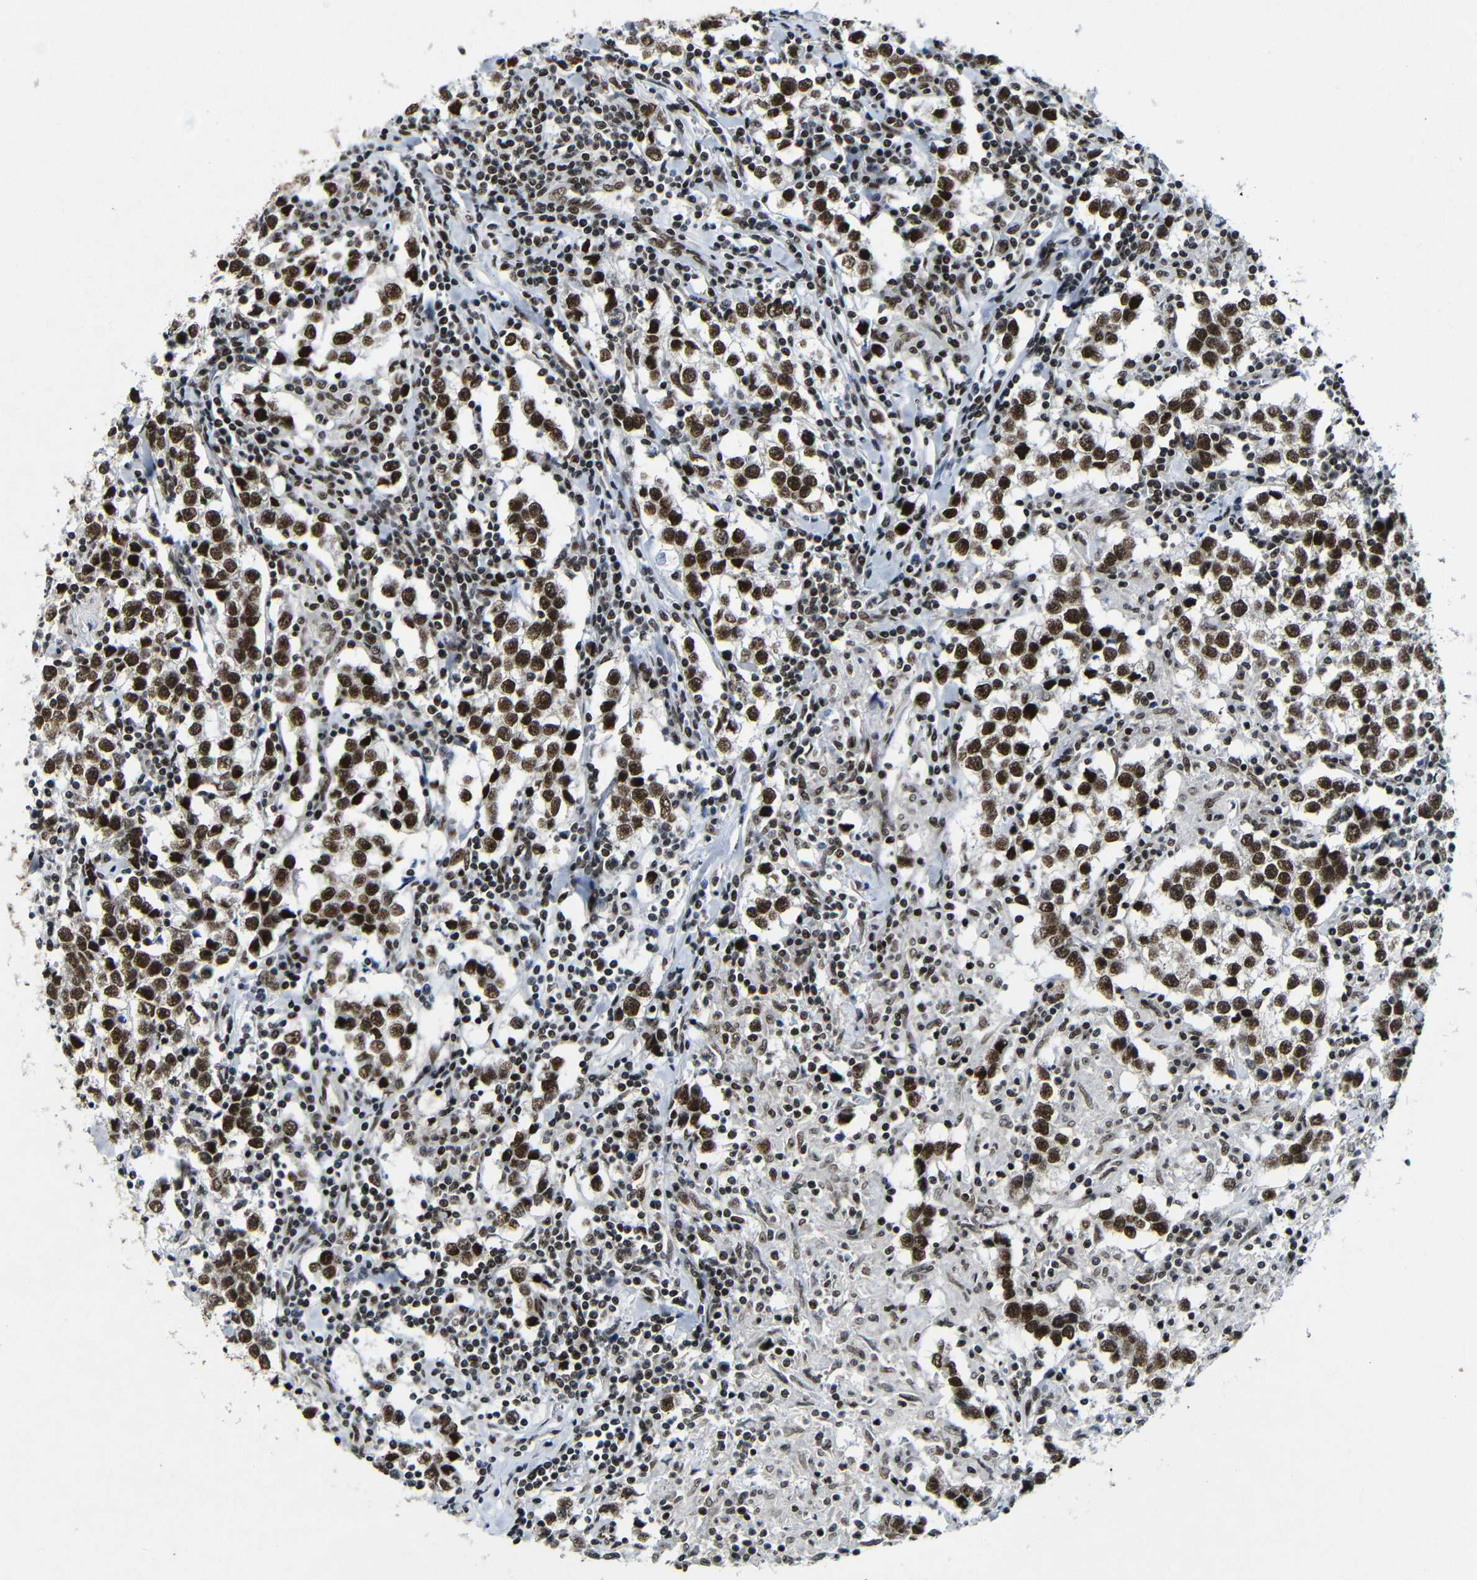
{"staining": {"intensity": "strong", "quantity": ">75%", "location": "nuclear"}, "tissue": "testis cancer", "cell_type": "Tumor cells", "image_type": "cancer", "snomed": [{"axis": "morphology", "description": "Seminoma, NOS"}, {"axis": "morphology", "description": "Carcinoma, Embryonal, NOS"}, {"axis": "topography", "description": "Testis"}], "caption": "Testis cancer was stained to show a protein in brown. There is high levels of strong nuclear positivity in about >75% of tumor cells. The staining was performed using DAB (3,3'-diaminobenzidine) to visualize the protein expression in brown, while the nuclei were stained in blue with hematoxylin (Magnification: 20x).", "gene": "PTBP1", "patient": {"sex": "male", "age": 36}}